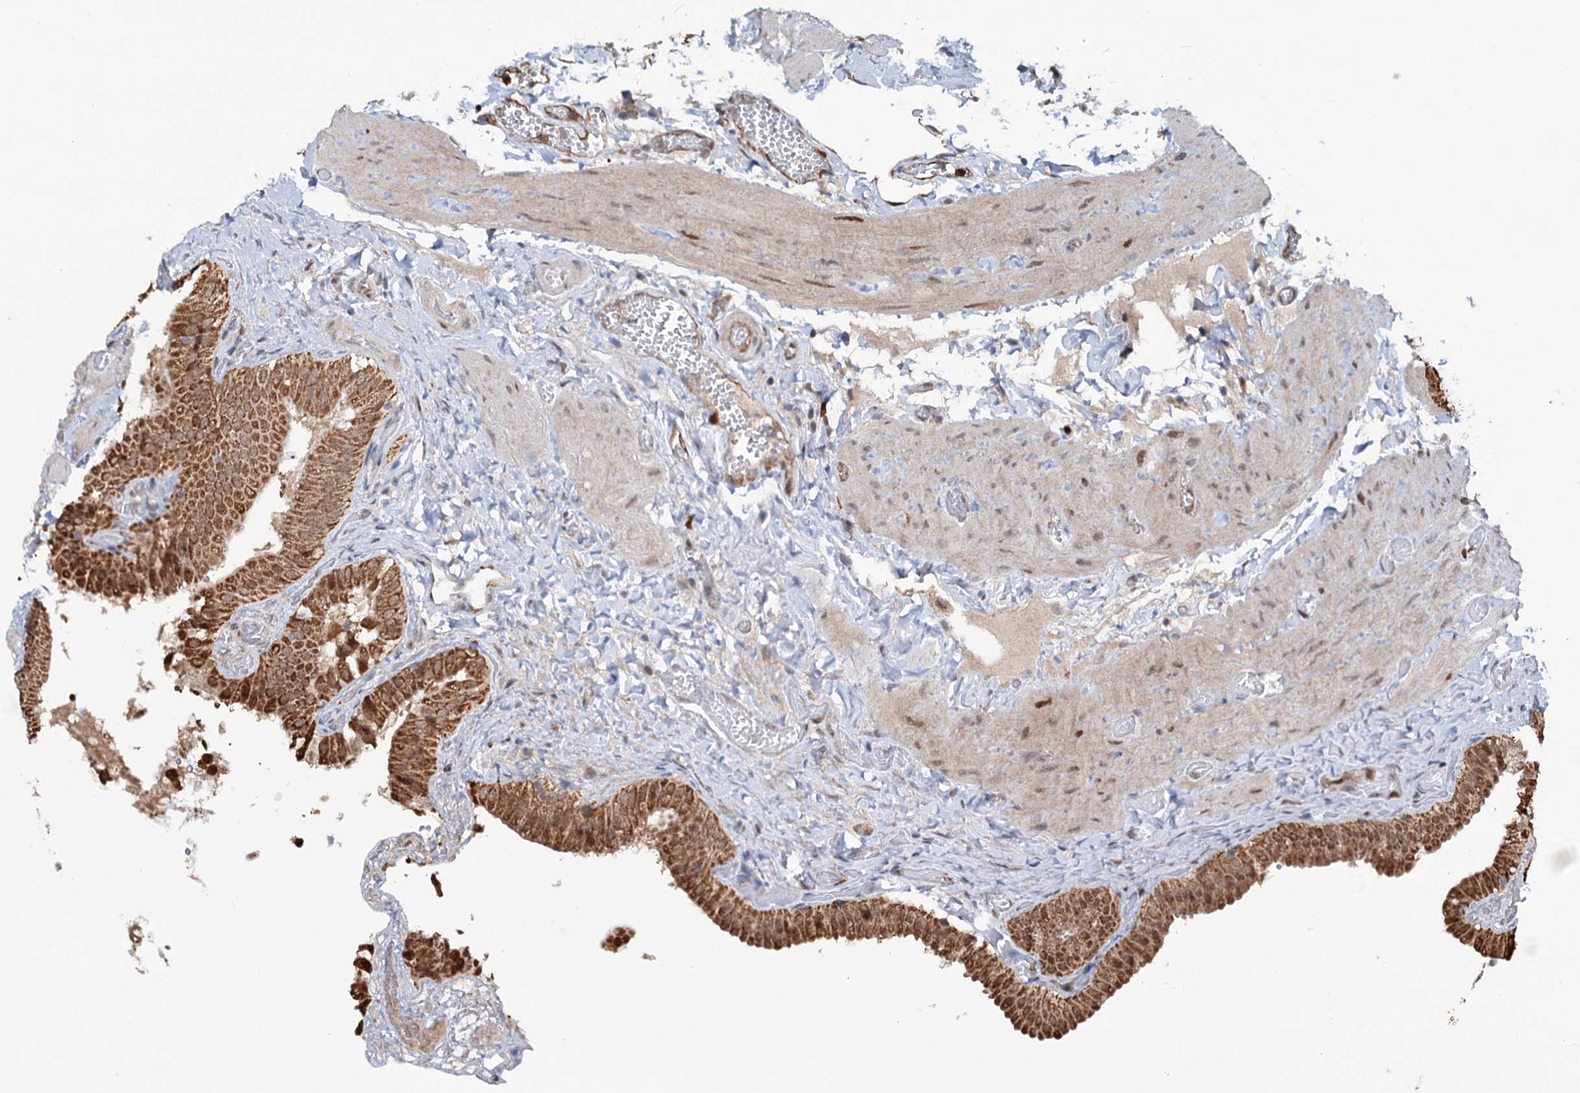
{"staining": {"intensity": "moderate", "quantity": ">75%", "location": "cytoplasmic/membranous"}, "tissue": "gallbladder", "cell_type": "Glandular cells", "image_type": "normal", "snomed": [{"axis": "morphology", "description": "Normal tissue, NOS"}, {"axis": "topography", "description": "Gallbladder"}], "caption": "Glandular cells exhibit medium levels of moderate cytoplasmic/membranous positivity in about >75% of cells in normal human gallbladder.", "gene": "NCAPD2", "patient": {"sex": "female", "age": 64}}